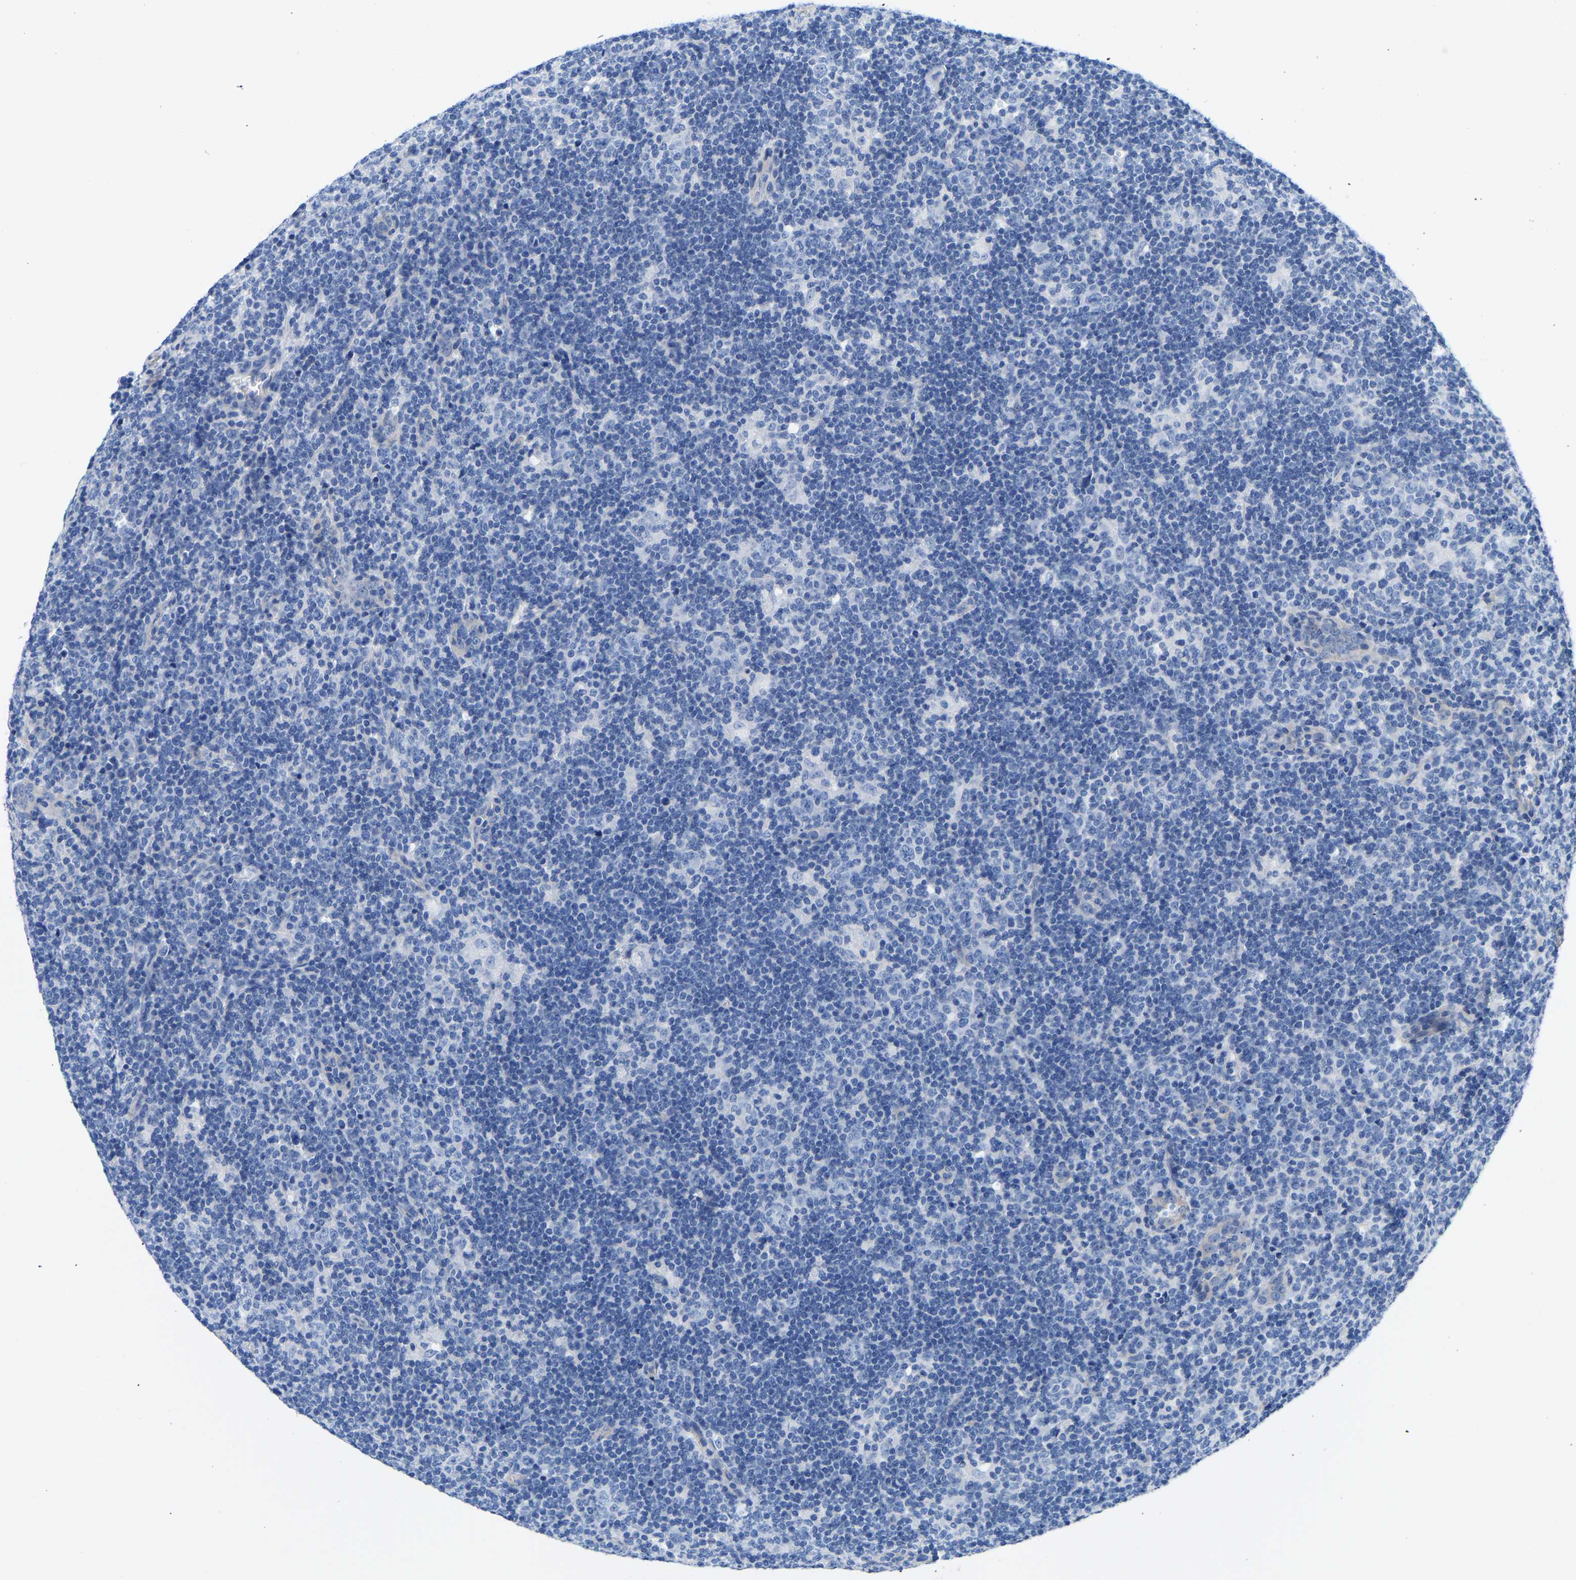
{"staining": {"intensity": "negative", "quantity": "none", "location": "none"}, "tissue": "lymphoma", "cell_type": "Tumor cells", "image_type": "cancer", "snomed": [{"axis": "morphology", "description": "Hodgkin's disease, NOS"}, {"axis": "topography", "description": "Lymph node"}], "caption": "The micrograph exhibits no staining of tumor cells in Hodgkin's disease.", "gene": "UPK3A", "patient": {"sex": "female", "age": 57}}